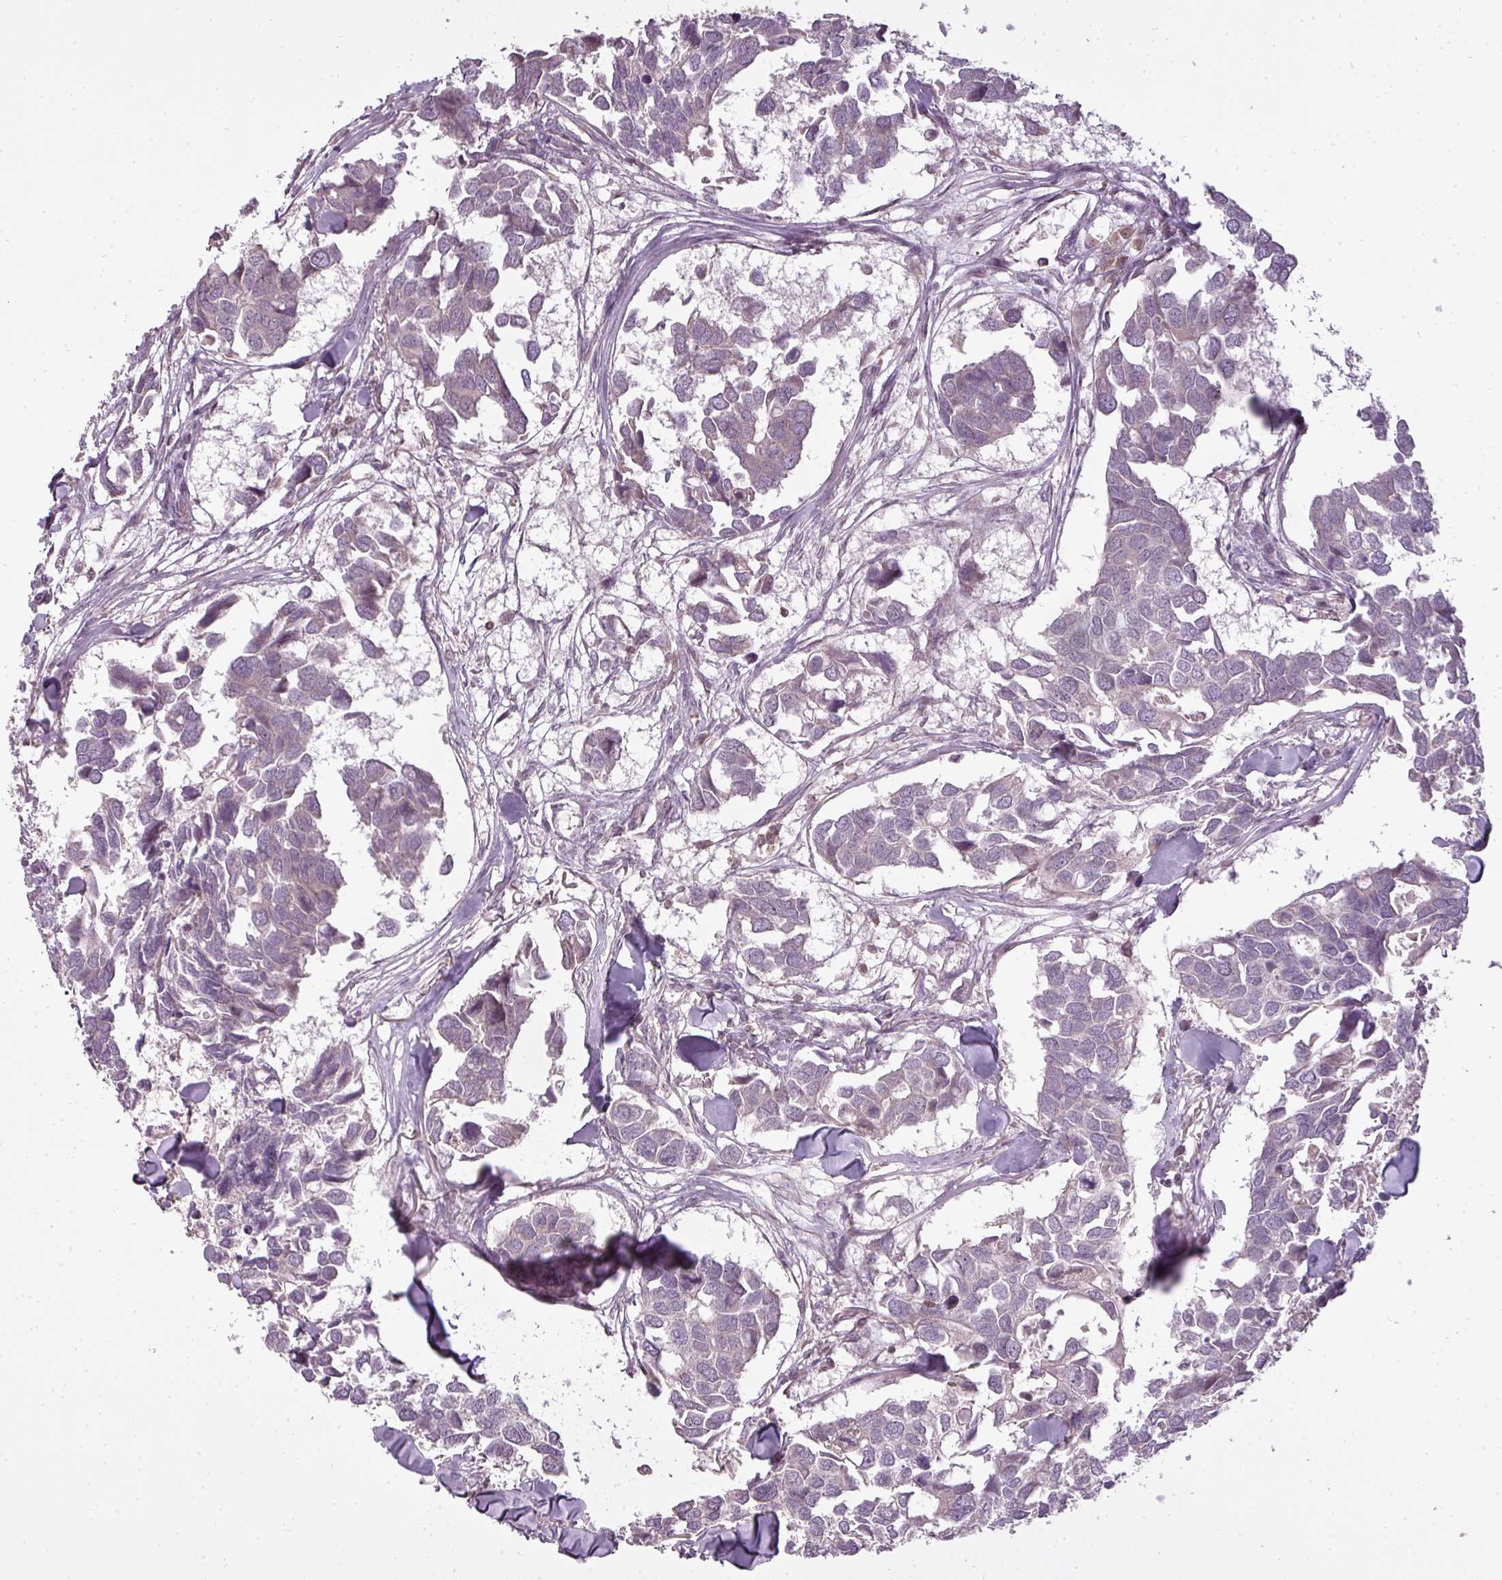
{"staining": {"intensity": "negative", "quantity": "none", "location": "none"}, "tissue": "breast cancer", "cell_type": "Tumor cells", "image_type": "cancer", "snomed": [{"axis": "morphology", "description": "Duct carcinoma"}, {"axis": "topography", "description": "Breast"}], "caption": "The immunohistochemistry photomicrograph has no significant staining in tumor cells of breast cancer tissue.", "gene": "STK4", "patient": {"sex": "female", "age": 83}}